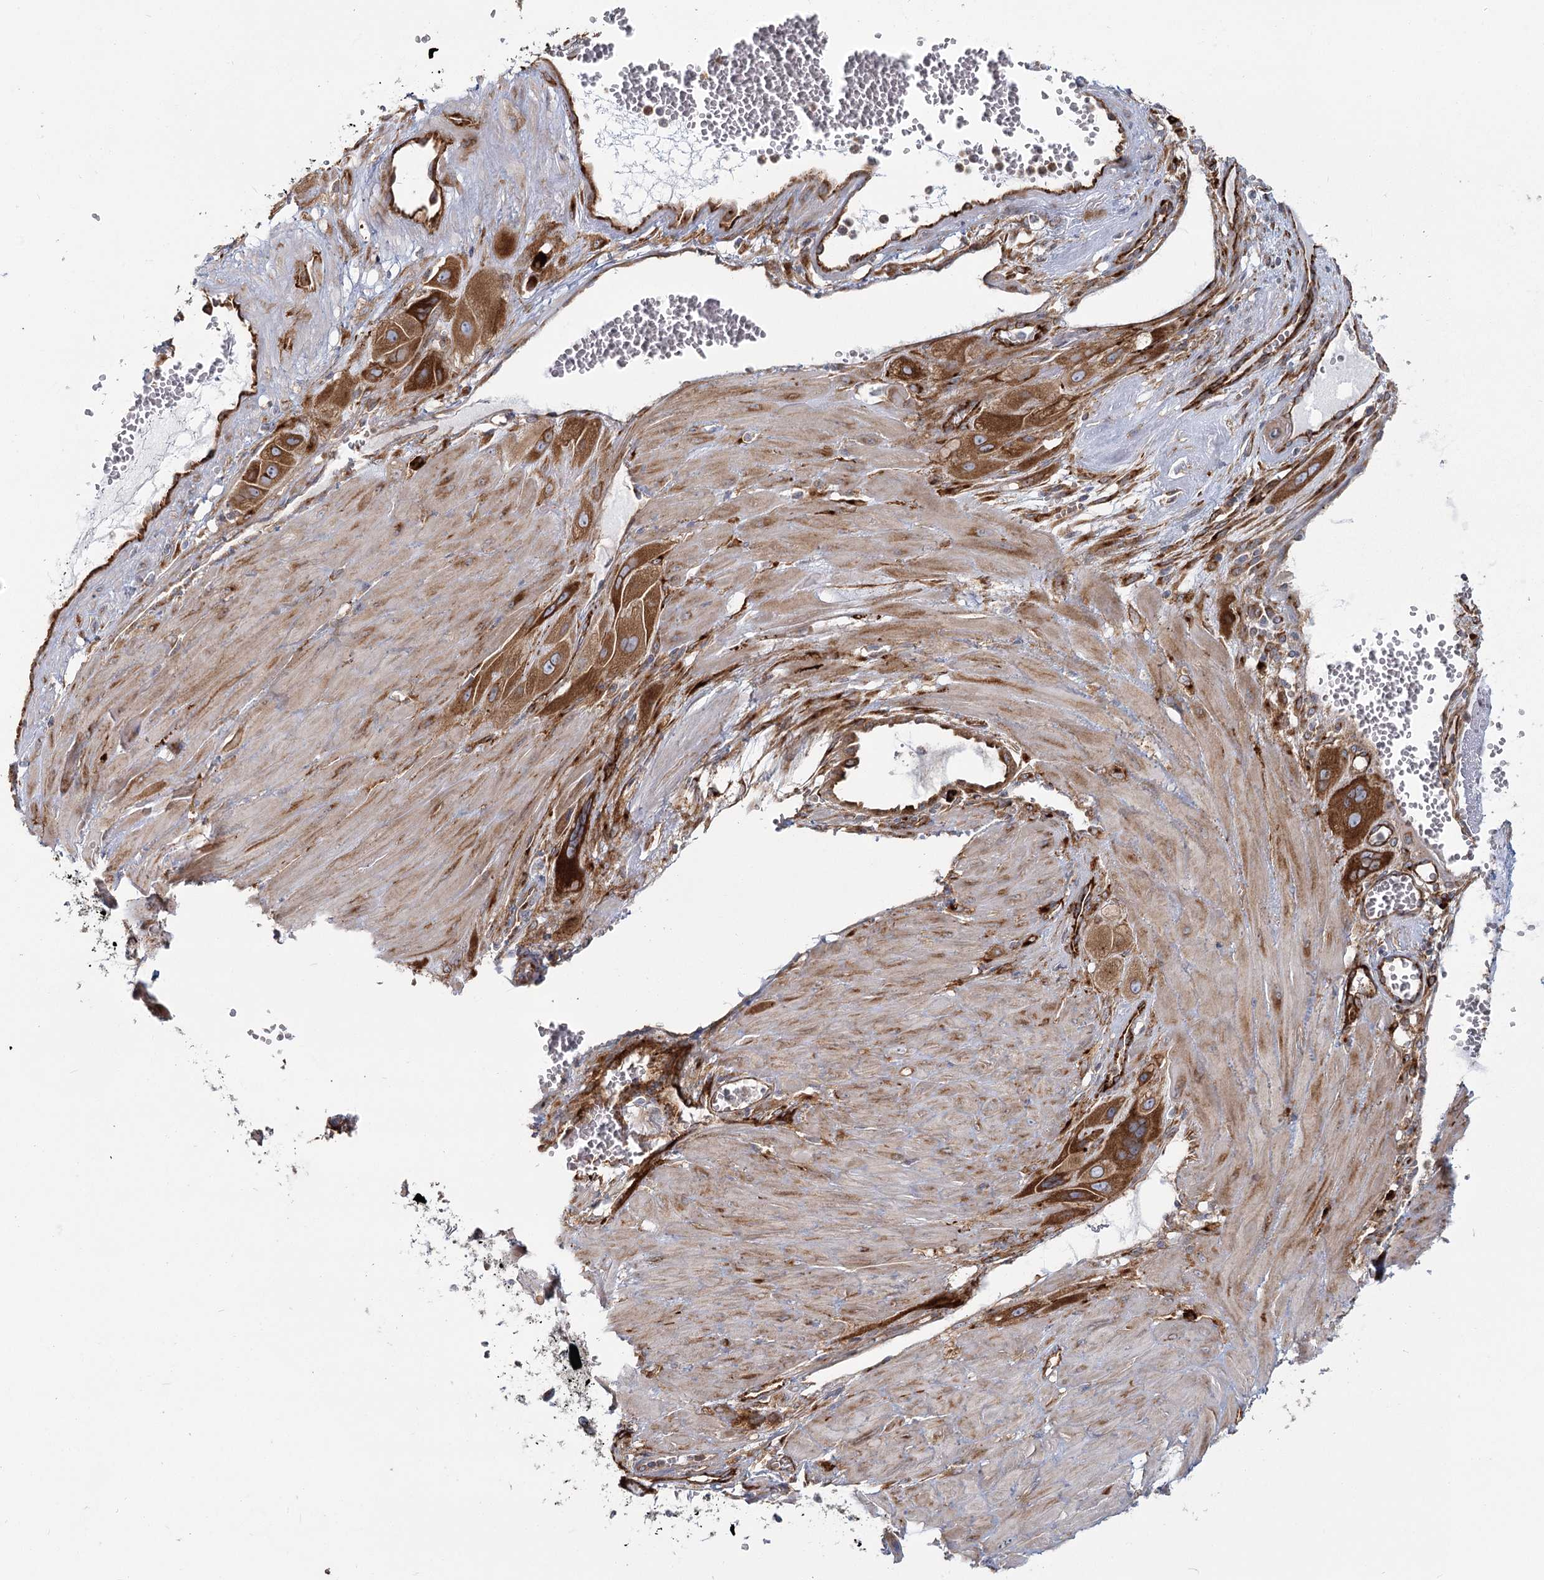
{"staining": {"intensity": "moderate", "quantity": ">75%", "location": "cytoplasmic/membranous"}, "tissue": "cervical cancer", "cell_type": "Tumor cells", "image_type": "cancer", "snomed": [{"axis": "morphology", "description": "Squamous cell carcinoma, NOS"}, {"axis": "topography", "description": "Cervix"}], "caption": "About >75% of tumor cells in squamous cell carcinoma (cervical) demonstrate moderate cytoplasmic/membranous protein positivity as visualized by brown immunohistochemical staining.", "gene": "HARS2", "patient": {"sex": "female", "age": 34}}